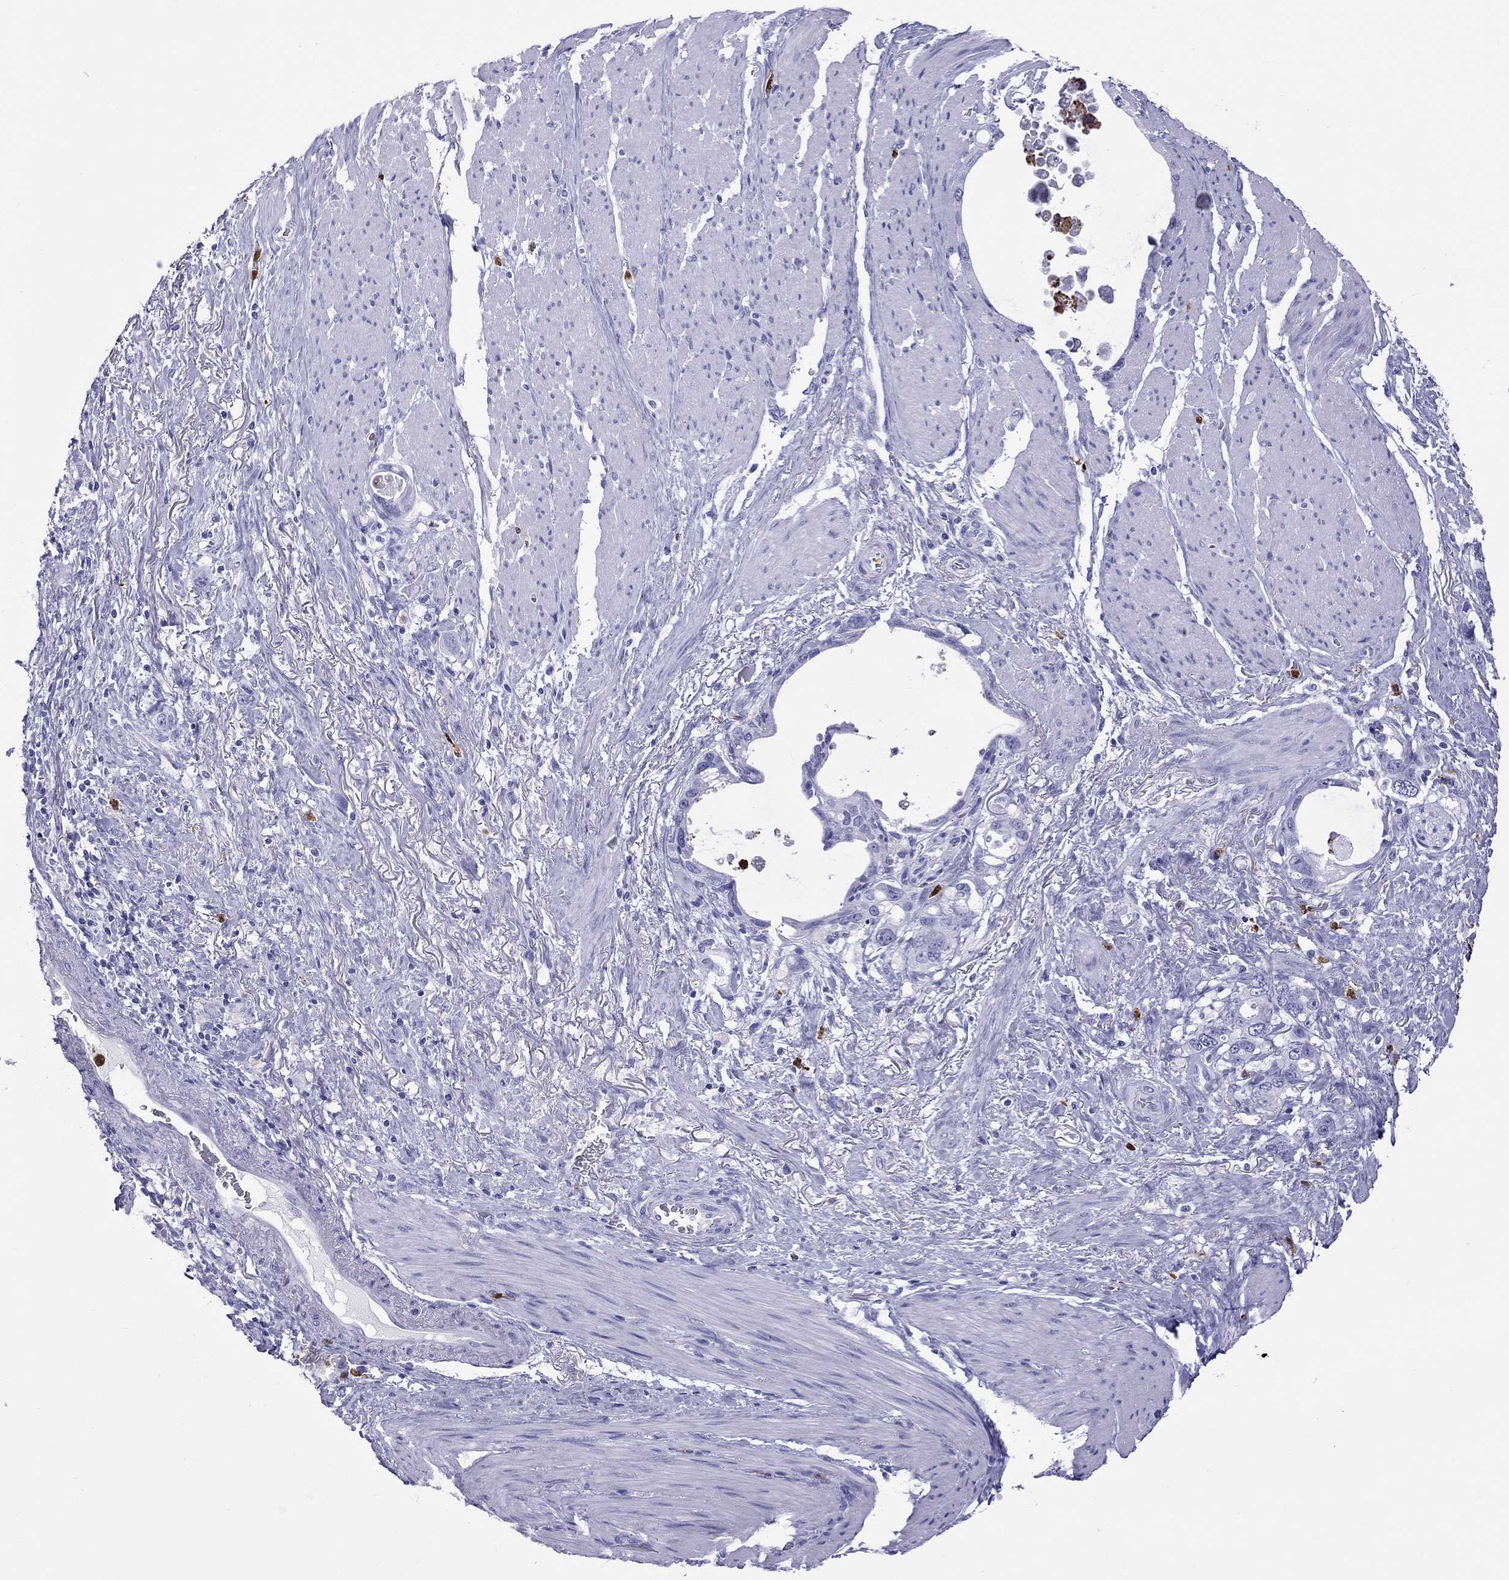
{"staining": {"intensity": "negative", "quantity": "none", "location": "none"}, "tissue": "stomach cancer", "cell_type": "Tumor cells", "image_type": "cancer", "snomed": [{"axis": "morphology", "description": "Adenocarcinoma, NOS"}, {"axis": "topography", "description": "Stomach, upper"}], "caption": "IHC photomicrograph of neoplastic tissue: stomach cancer stained with DAB (3,3'-diaminobenzidine) shows no significant protein positivity in tumor cells. Brightfield microscopy of immunohistochemistry (IHC) stained with DAB (brown) and hematoxylin (blue), captured at high magnification.", "gene": "SLAMF1", "patient": {"sex": "male", "age": 74}}